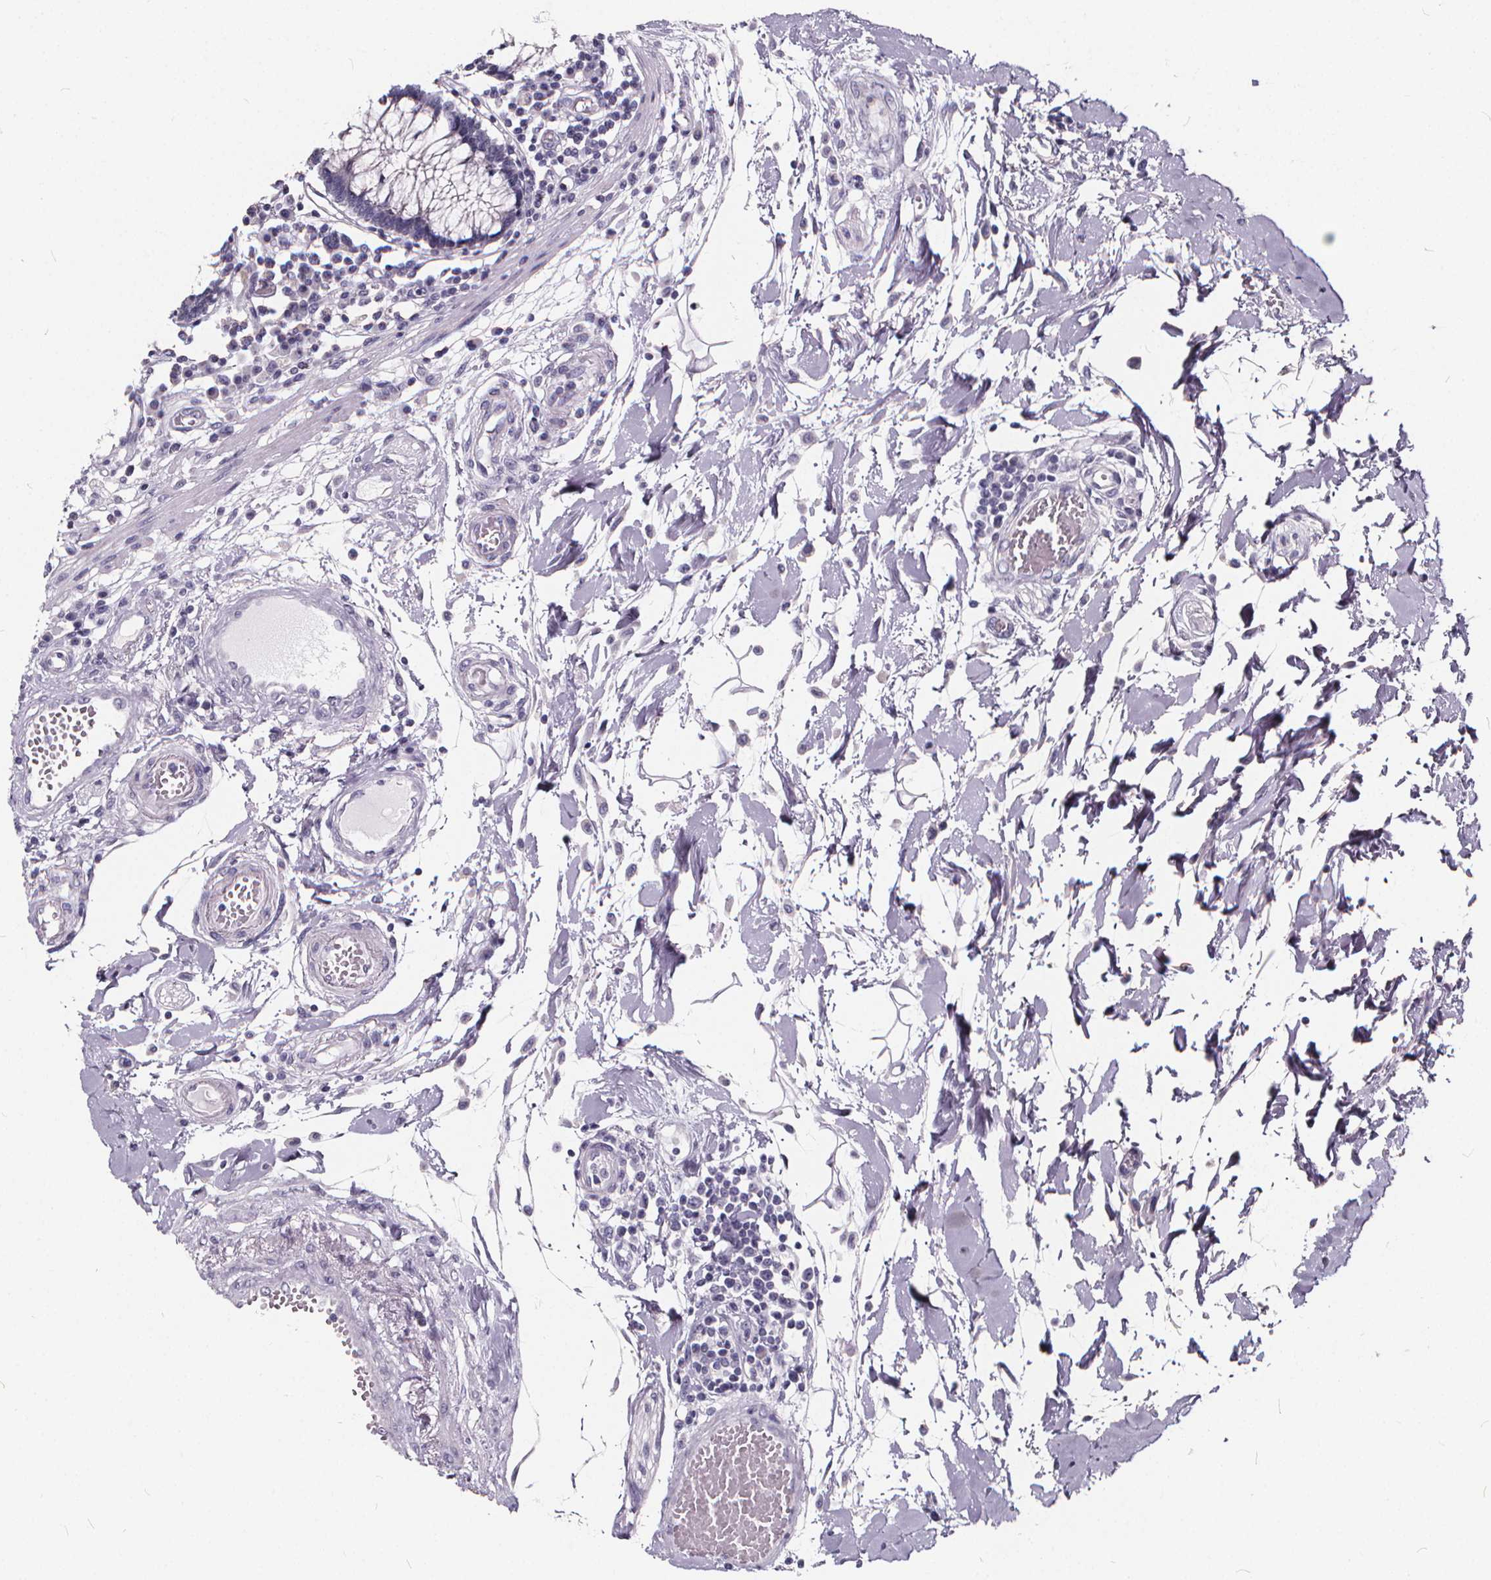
{"staining": {"intensity": "negative", "quantity": "none", "location": "none"}, "tissue": "colon", "cell_type": "Endothelial cells", "image_type": "normal", "snomed": [{"axis": "morphology", "description": "Normal tissue, NOS"}, {"axis": "morphology", "description": "Adenocarcinoma, NOS"}, {"axis": "topography", "description": "Colon"}], "caption": "The histopathology image shows no staining of endothelial cells in unremarkable colon. Brightfield microscopy of immunohistochemistry (IHC) stained with DAB (brown) and hematoxylin (blue), captured at high magnification.", "gene": "SPEF2", "patient": {"sex": "male", "age": 83}}